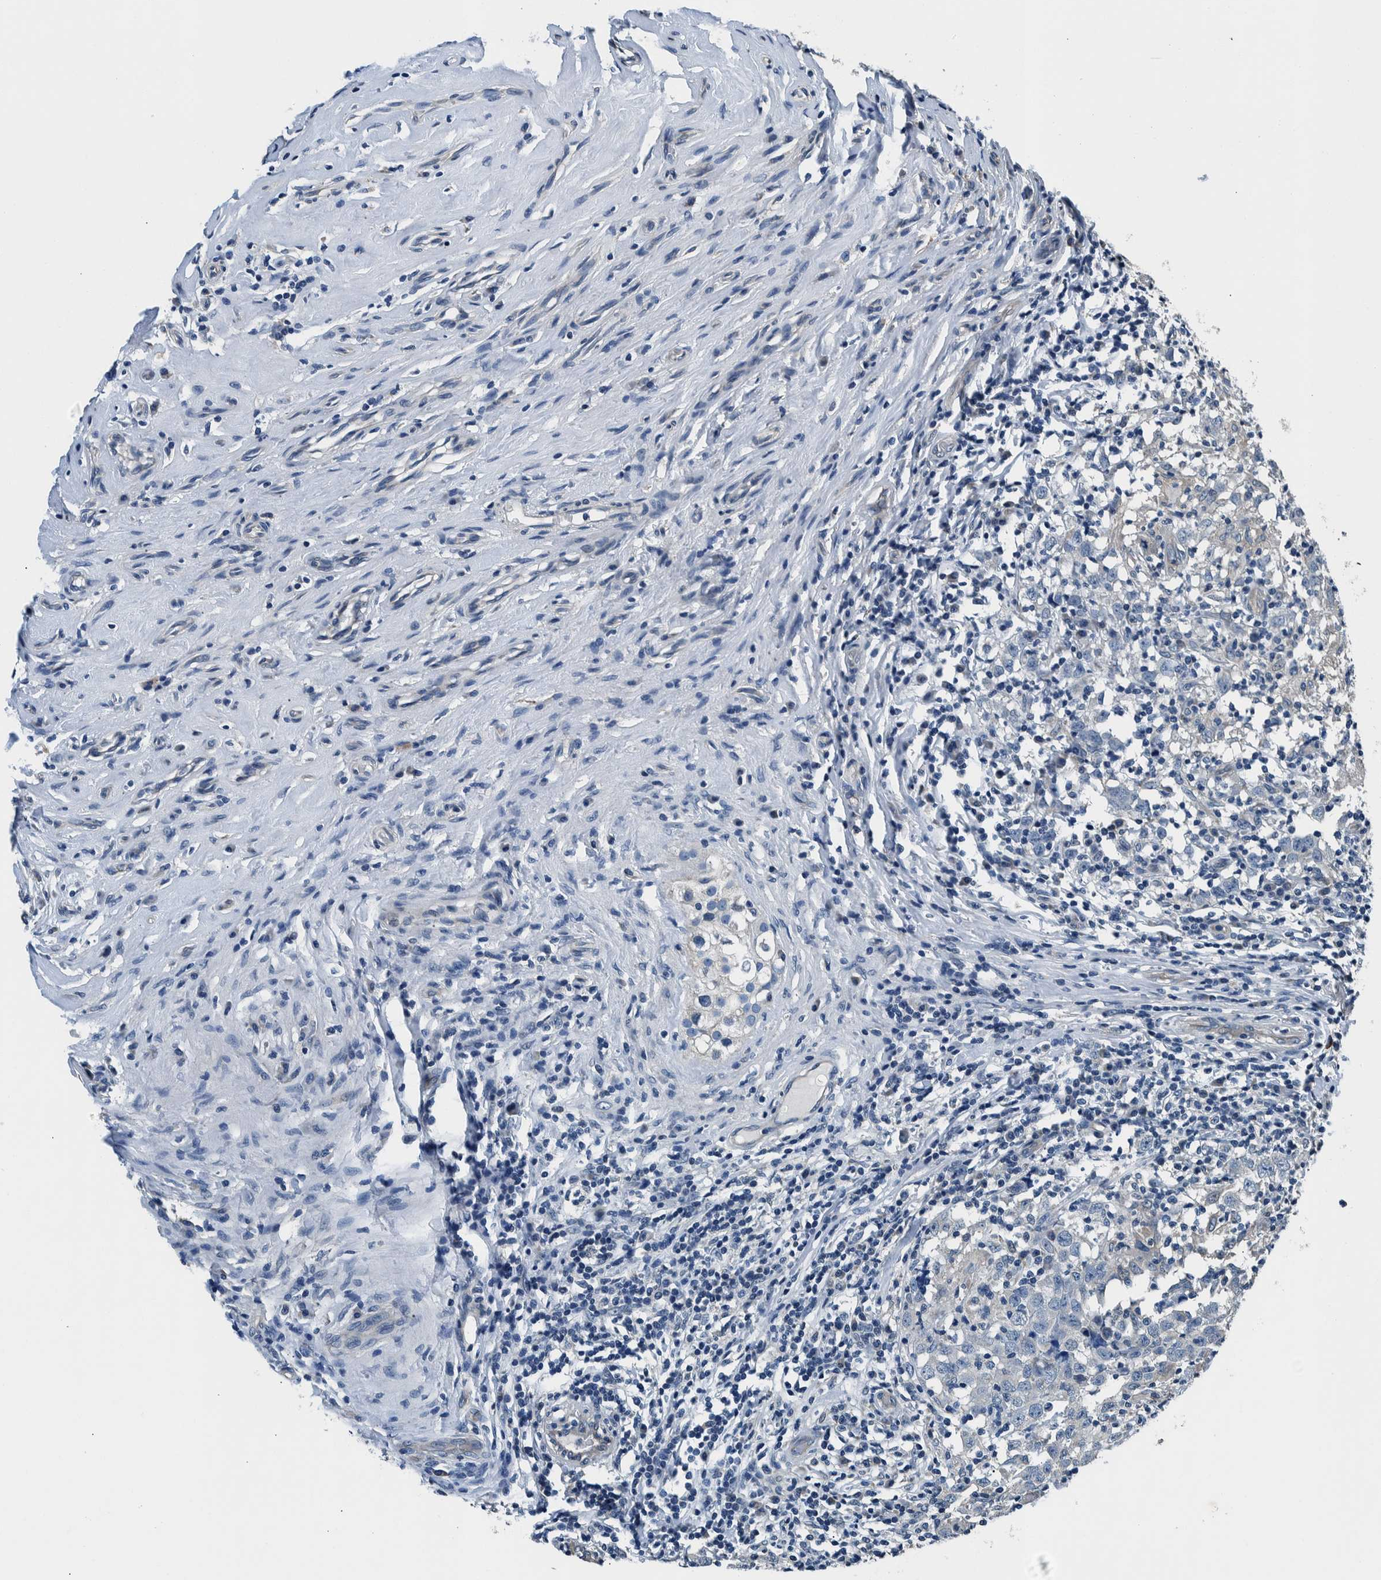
{"staining": {"intensity": "negative", "quantity": "none", "location": "none"}, "tissue": "testis cancer", "cell_type": "Tumor cells", "image_type": "cancer", "snomed": [{"axis": "morphology", "description": "Carcinoma, Embryonal, NOS"}, {"axis": "topography", "description": "Testis"}], "caption": "Histopathology image shows no significant protein positivity in tumor cells of testis cancer. (DAB IHC, high magnification).", "gene": "NIBAN2", "patient": {"sex": "male", "age": 21}}